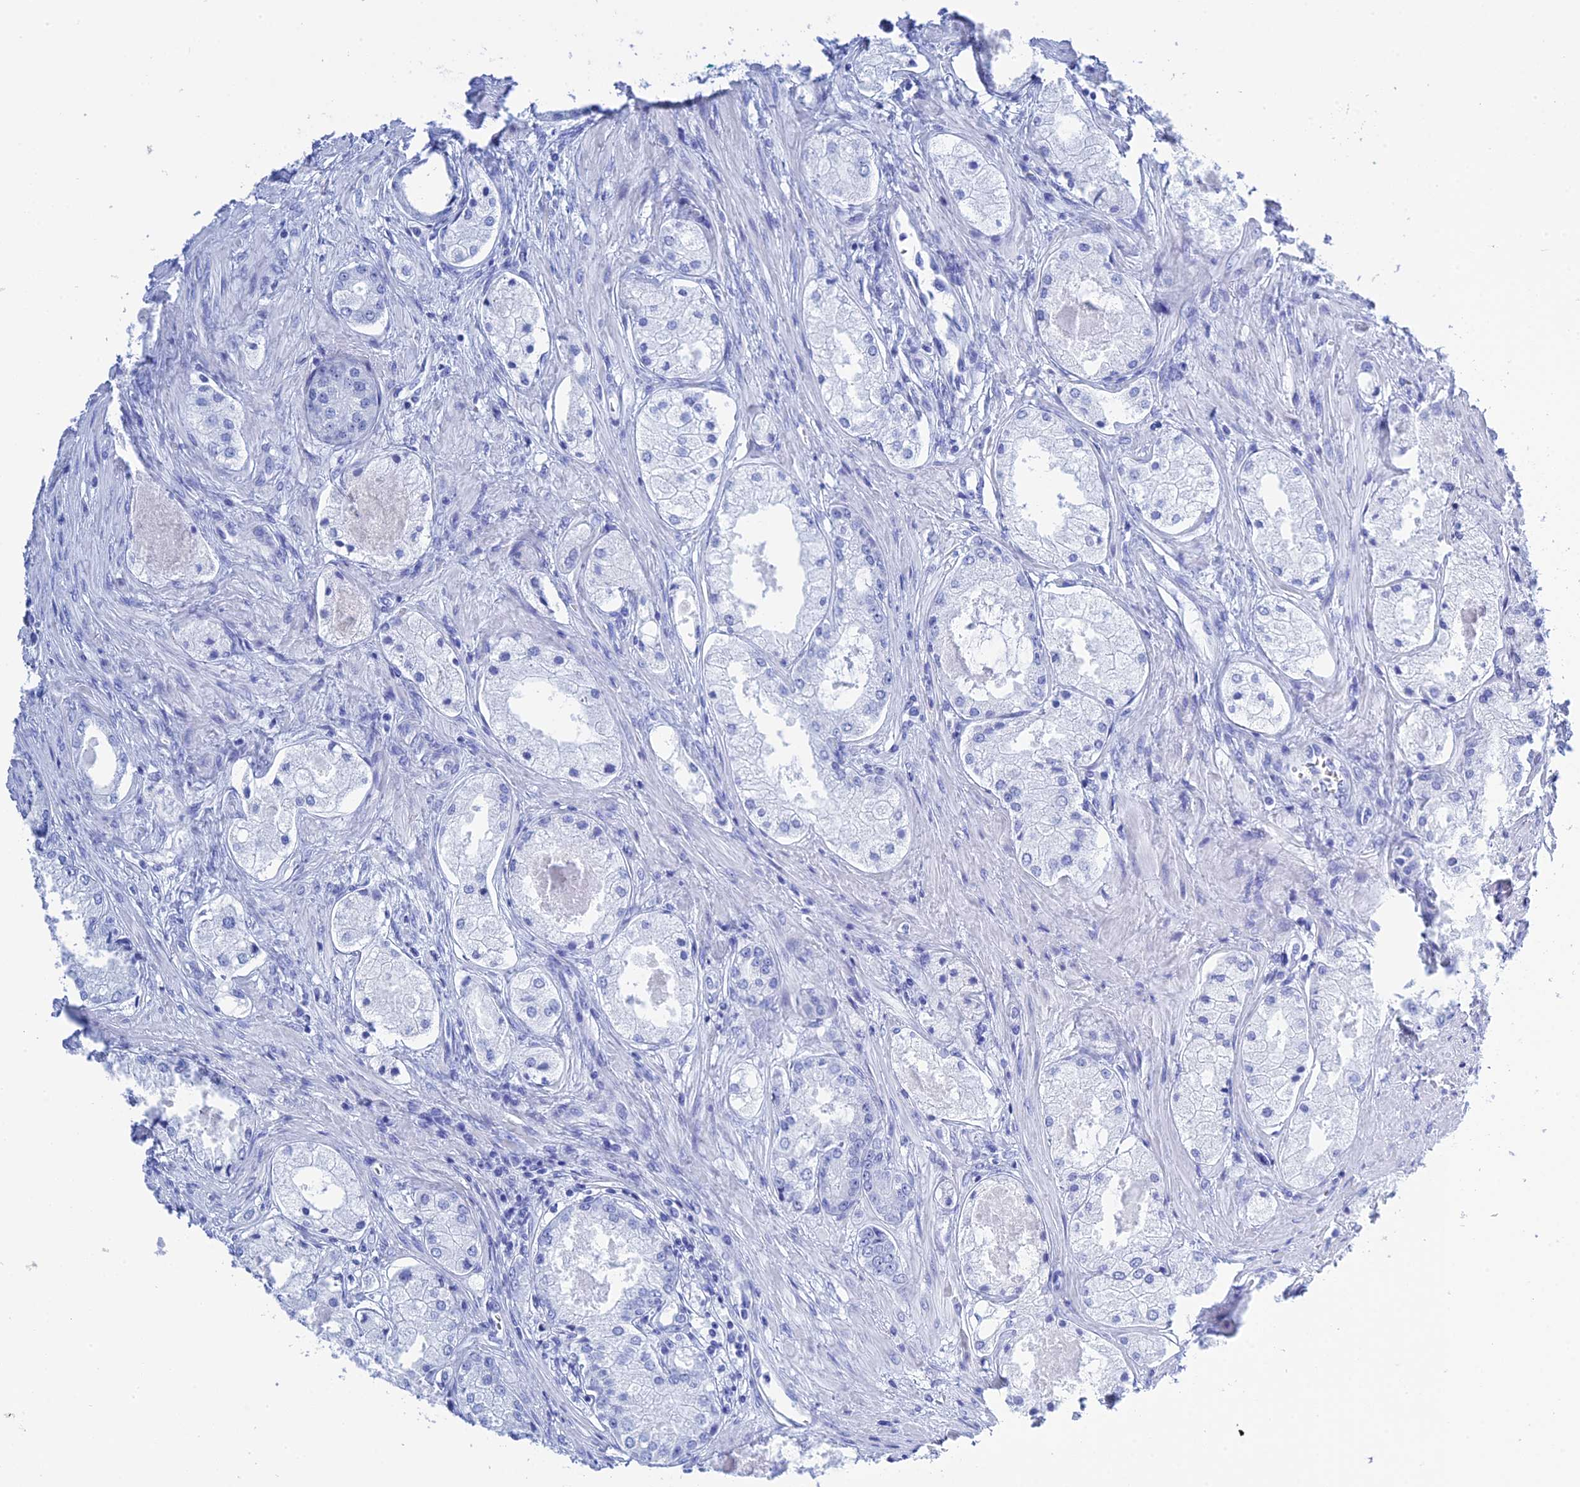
{"staining": {"intensity": "negative", "quantity": "none", "location": "none"}, "tissue": "prostate cancer", "cell_type": "Tumor cells", "image_type": "cancer", "snomed": [{"axis": "morphology", "description": "Adenocarcinoma, Low grade"}, {"axis": "topography", "description": "Prostate"}], "caption": "Immunohistochemistry (IHC) of human prostate cancer (low-grade adenocarcinoma) reveals no staining in tumor cells.", "gene": "TEX101", "patient": {"sex": "male", "age": 68}}